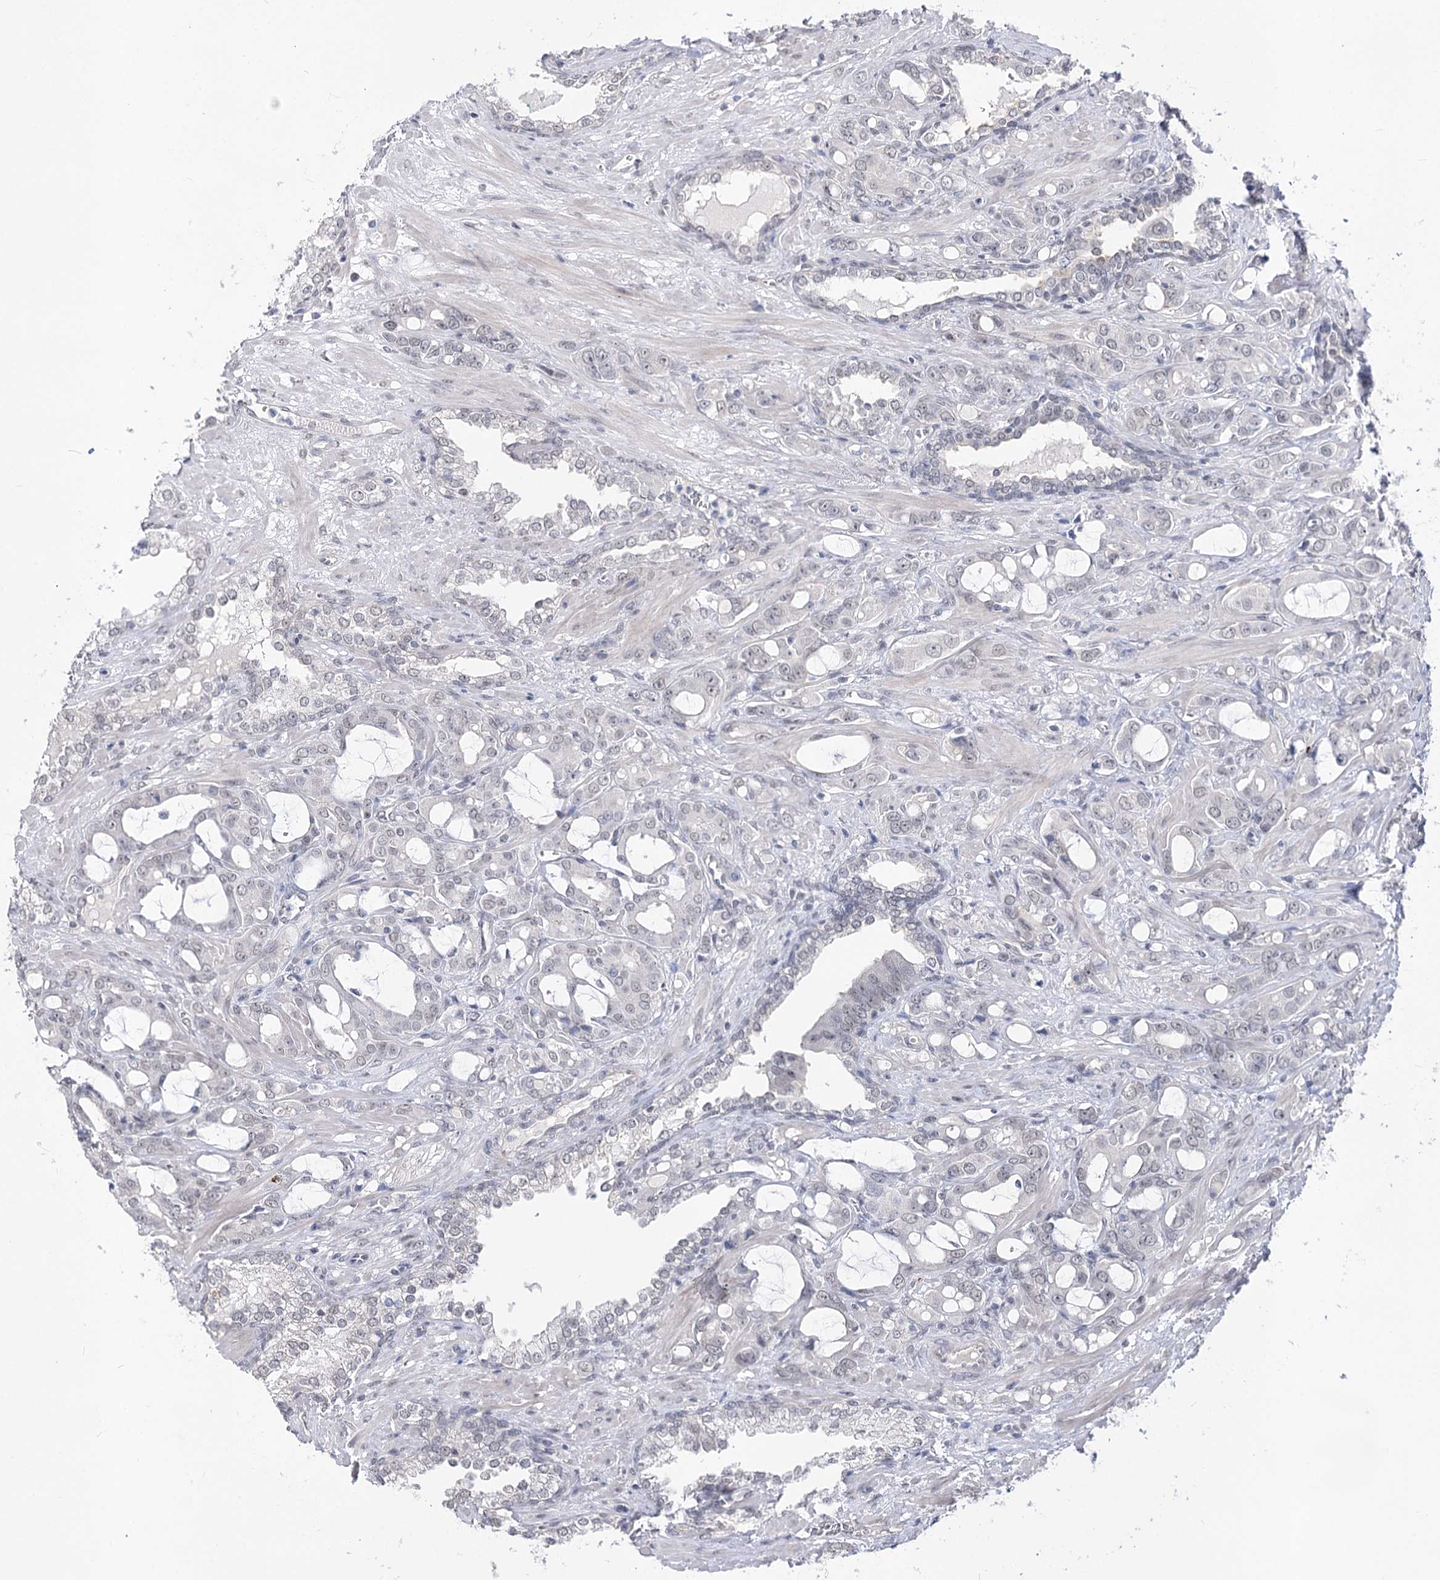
{"staining": {"intensity": "negative", "quantity": "none", "location": "none"}, "tissue": "prostate cancer", "cell_type": "Tumor cells", "image_type": "cancer", "snomed": [{"axis": "morphology", "description": "Adenocarcinoma, High grade"}, {"axis": "topography", "description": "Prostate"}], "caption": "A high-resolution image shows IHC staining of prostate adenocarcinoma (high-grade), which reveals no significant staining in tumor cells.", "gene": "ATP10B", "patient": {"sex": "male", "age": 72}}